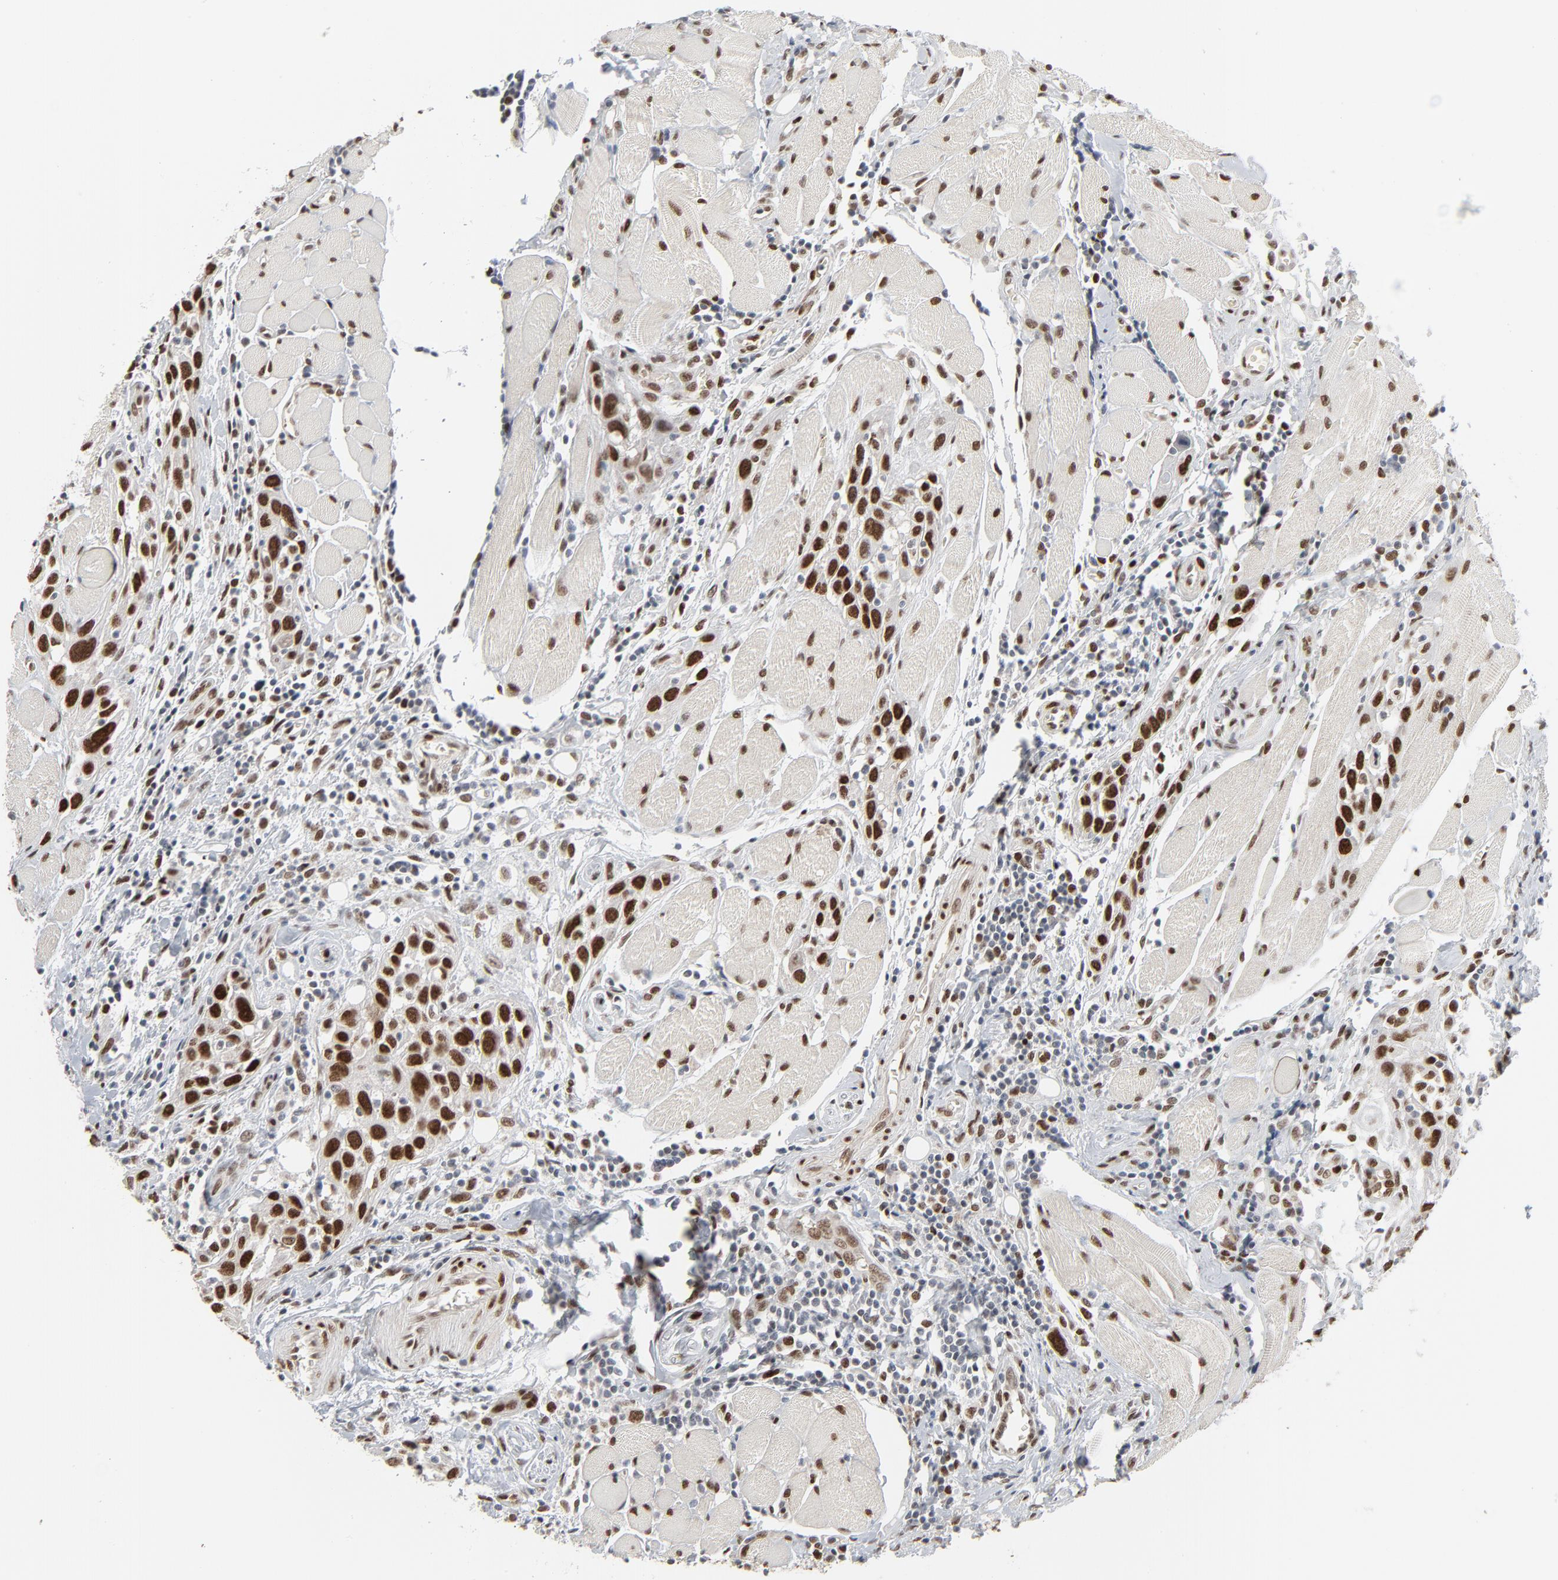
{"staining": {"intensity": "strong", "quantity": ">75%", "location": "nuclear"}, "tissue": "head and neck cancer", "cell_type": "Tumor cells", "image_type": "cancer", "snomed": [{"axis": "morphology", "description": "Squamous cell carcinoma, NOS"}, {"axis": "topography", "description": "Oral tissue"}, {"axis": "topography", "description": "Head-Neck"}], "caption": "This photomicrograph demonstrates immunohistochemistry (IHC) staining of human head and neck cancer (squamous cell carcinoma), with high strong nuclear staining in about >75% of tumor cells.", "gene": "CUX1", "patient": {"sex": "female", "age": 50}}